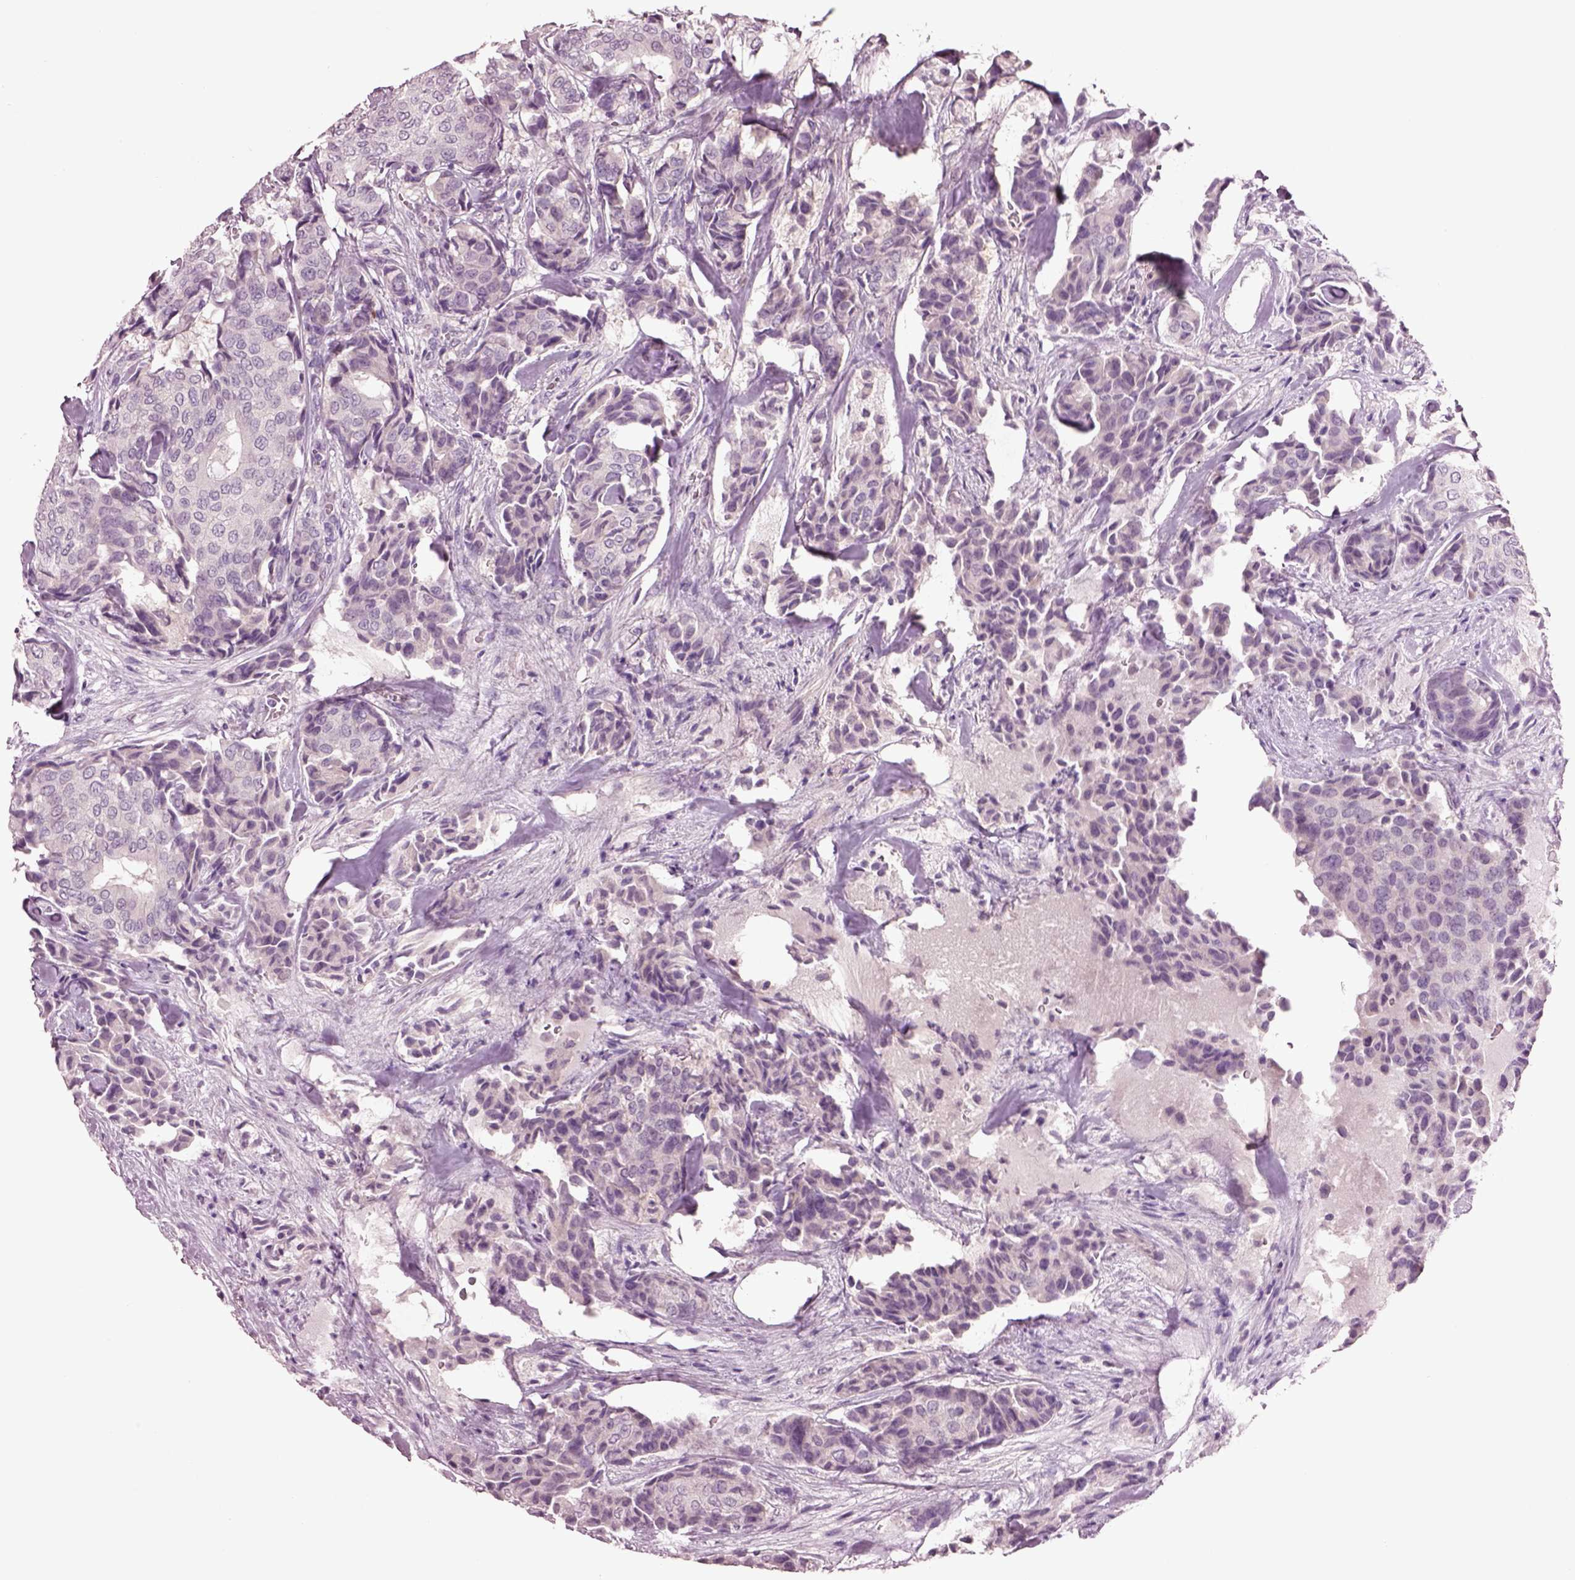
{"staining": {"intensity": "negative", "quantity": "none", "location": "none"}, "tissue": "breast cancer", "cell_type": "Tumor cells", "image_type": "cancer", "snomed": [{"axis": "morphology", "description": "Duct carcinoma"}, {"axis": "topography", "description": "Breast"}], "caption": "There is no significant staining in tumor cells of intraductal carcinoma (breast).", "gene": "CLPSL1", "patient": {"sex": "female", "age": 75}}